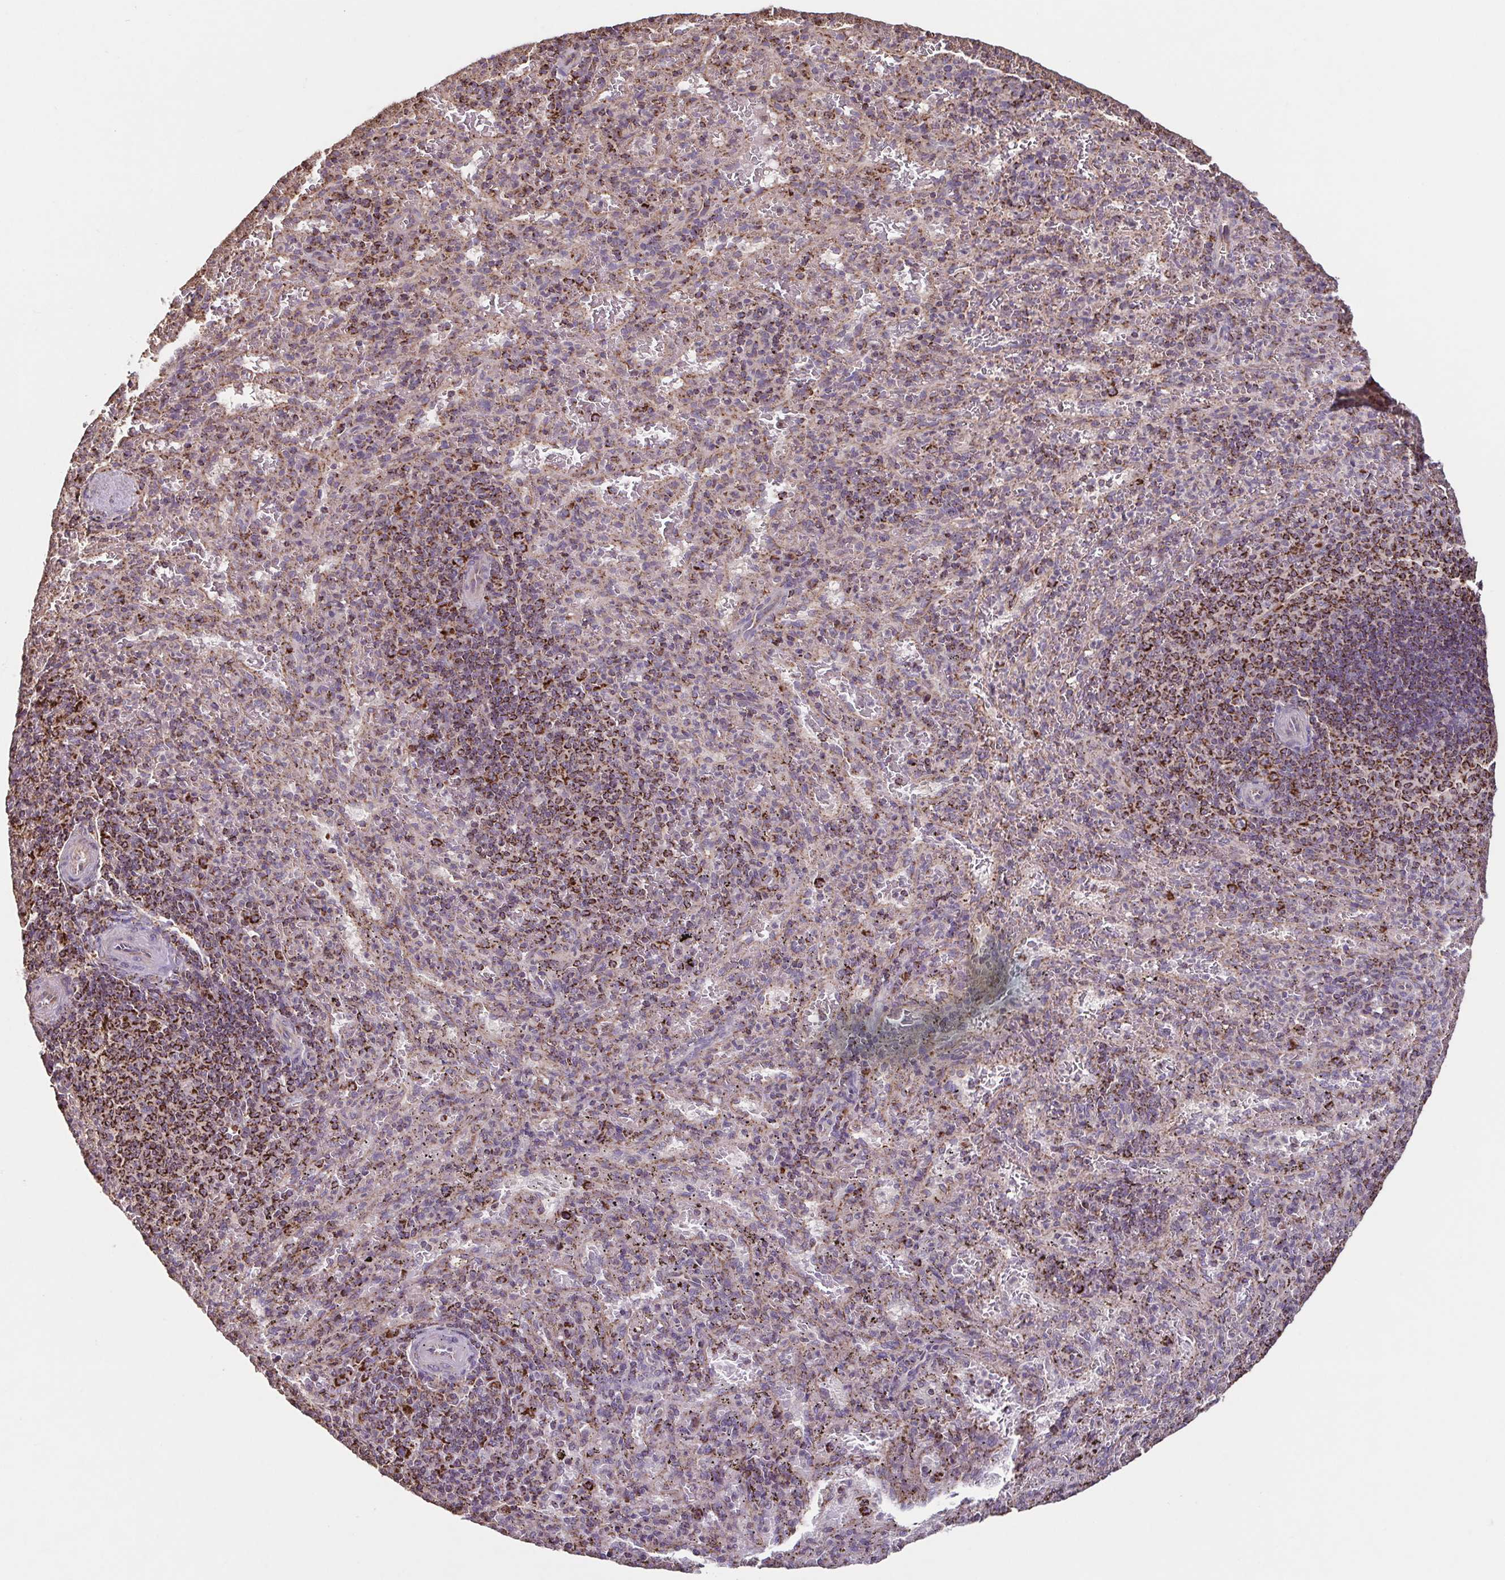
{"staining": {"intensity": "moderate", "quantity": "<25%", "location": "cytoplasmic/membranous"}, "tissue": "spleen", "cell_type": "Cells in red pulp", "image_type": "normal", "snomed": [{"axis": "morphology", "description": "Normal tissue, NOS"}, {"axis": "topography", "description": "Spleen"}], "caption": "Protein expression by immunohistochemistry (IHC) displays moderate cytoplasmic/membranous positivity in about <25% of cells in red pulp in benign spleen. (DAB = brown stain, brightfield microscopy at high magnification).", "gene": "DIP2B", "patient": {"sex": "male", "age": 57}}